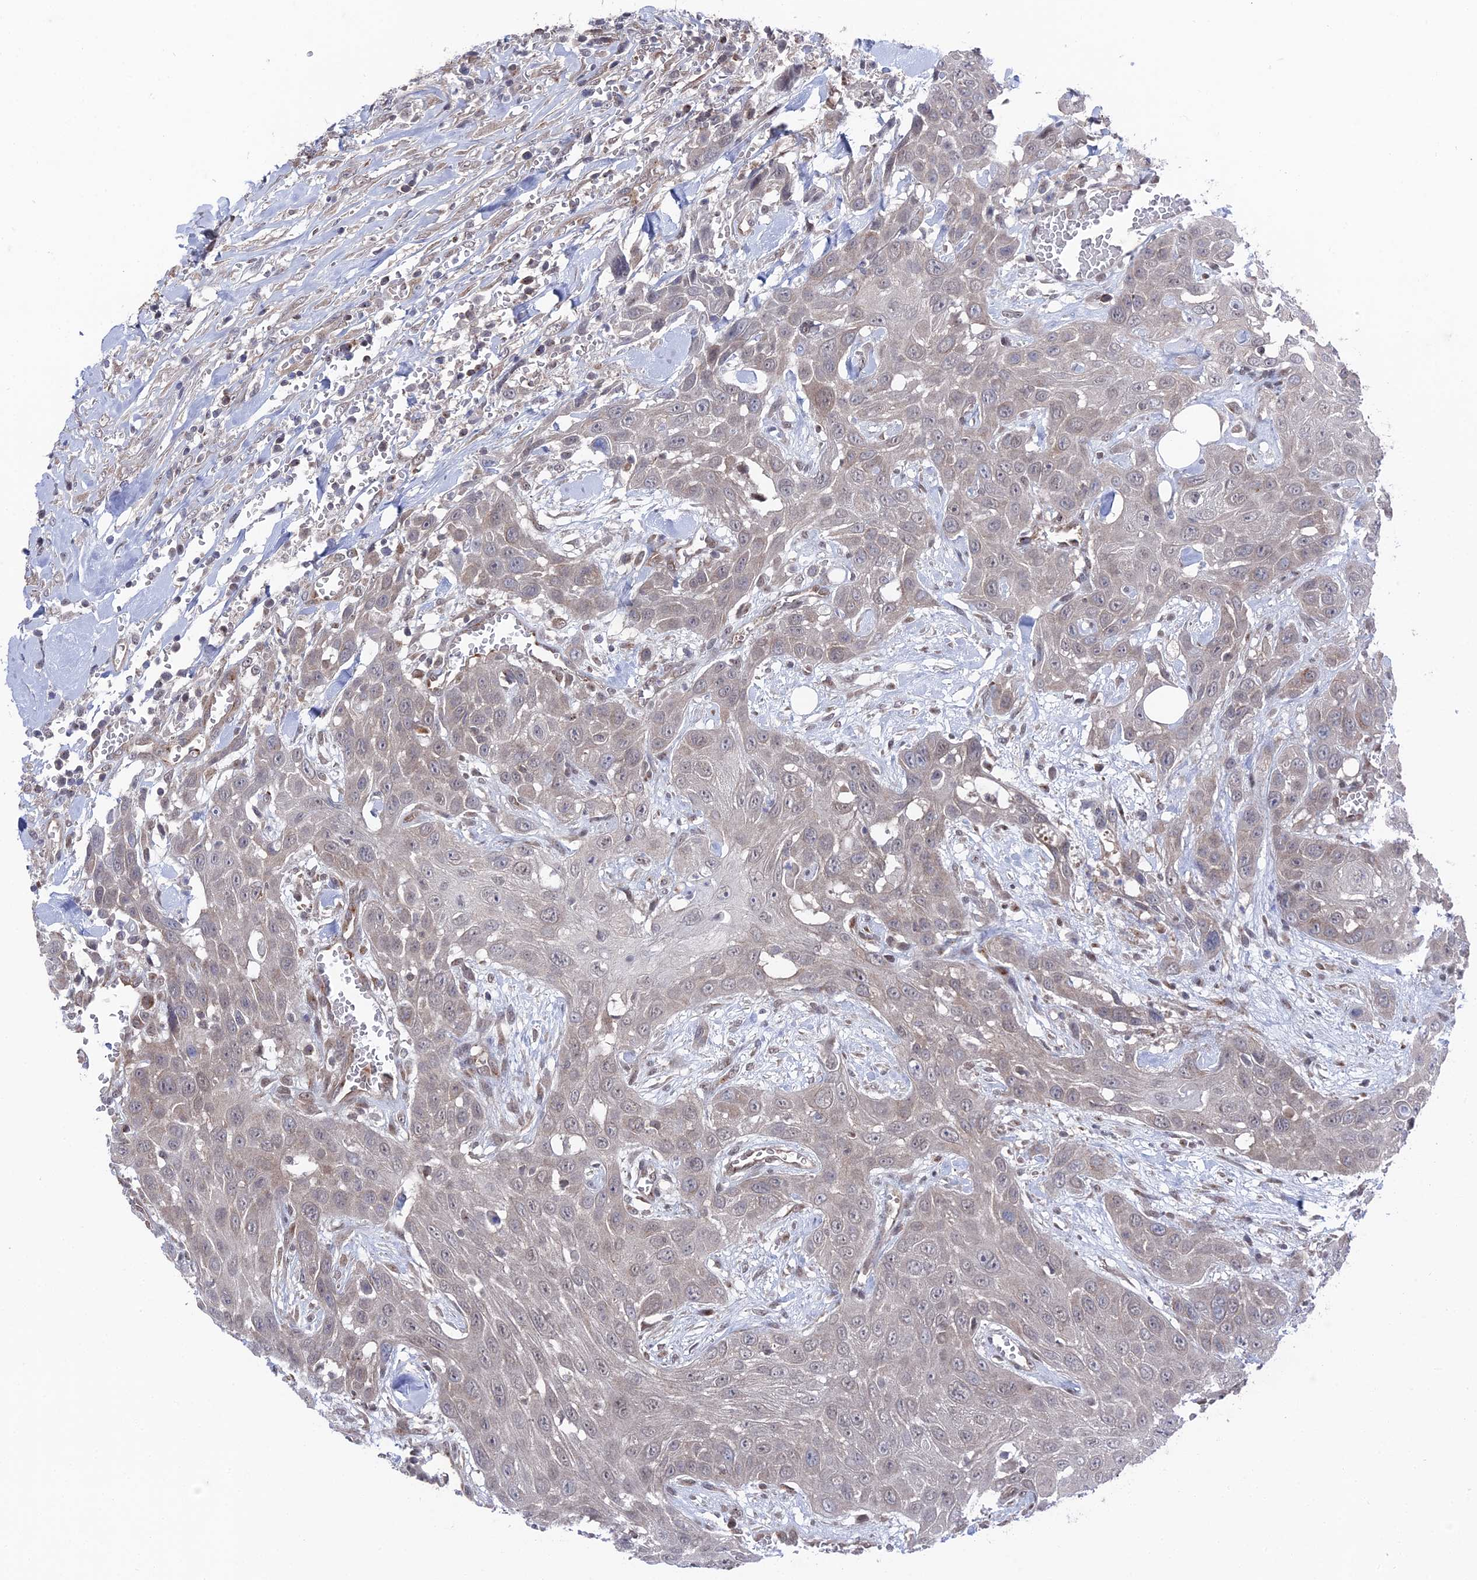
{"staining": {"intensity": "negative", "quantity": "none", "location": "none"}, "tissue": "head and neck cancer", "cell_type": "Tumor cells", "image_type": "cancer", "snomed": [{"axis": "morphology", "description": "Squamous cell carcinoma, NOS"}, {"axis": "topography", "description": "Head-Neck"}], "caption": "Tumor cells are negative for brown protein staining in head and neck squamous cell carcinoma.", "gene": "FHIP2A", "patient": {"sex": "male", "age": 81}}